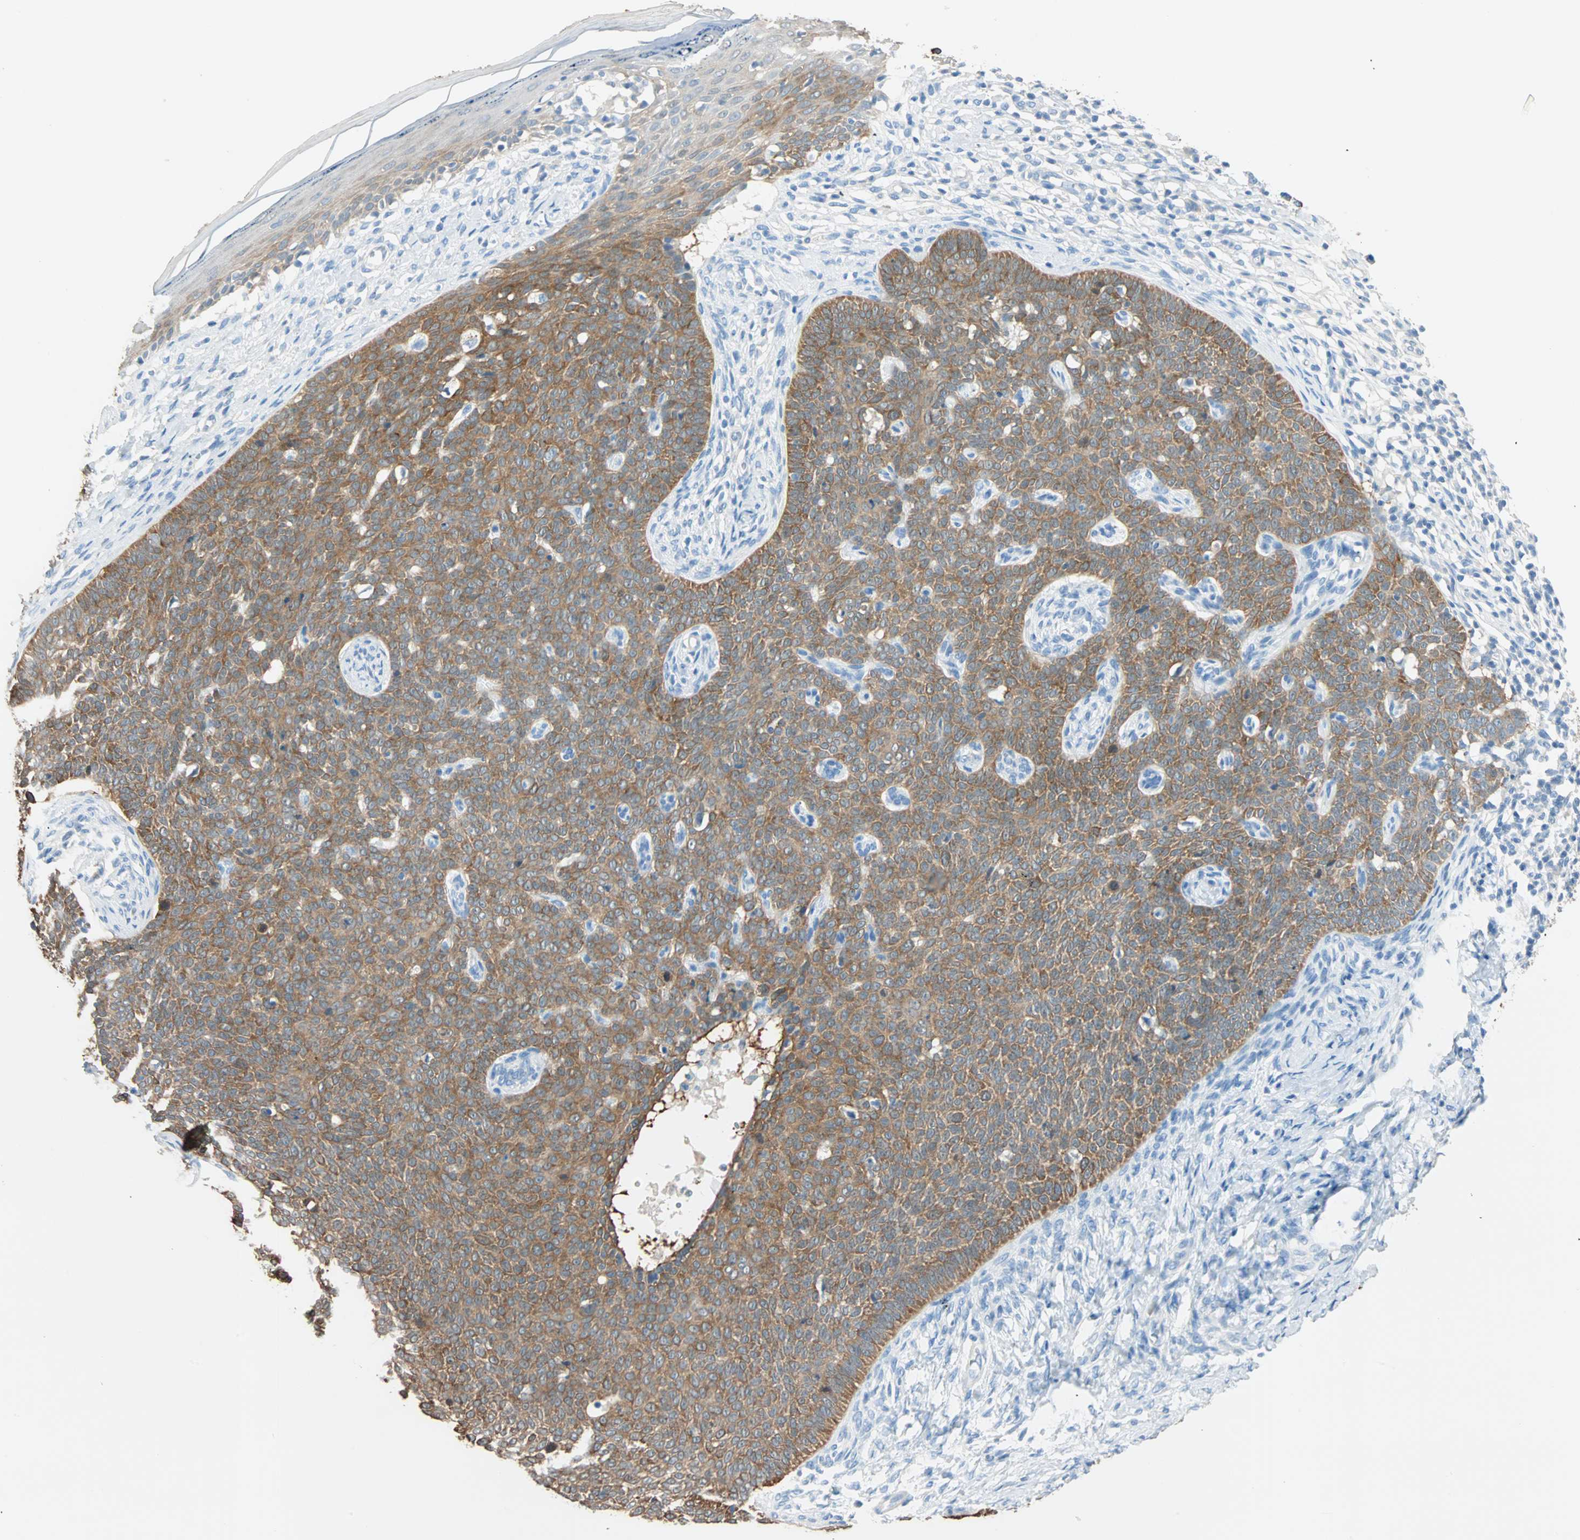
{"staining": {"intensity": "strong", "quantity": ">75%", "location": "cytoplasmic/membranous"}, "tissue": "skin cancer", "cell_type": "Tumor cells", "image_type": "cancer", "snomed": [{"axis": "morphology", "description": "Normal tissue, NOS"}, {"axis": "morphology", "description": "Basal cell carcinoma"}, {"axis": "topography", "description": "Skin"}], "caption": "Protein expression by immunohistochemistry (IHC) displays strong cytoplasmic/membranous expression in about >75% of tumor cells in basal cell carcinoma (skin). Nuclei are stained in blue.", "gene": "ATF6", "patient": {"sex": "male", "age": 87}}